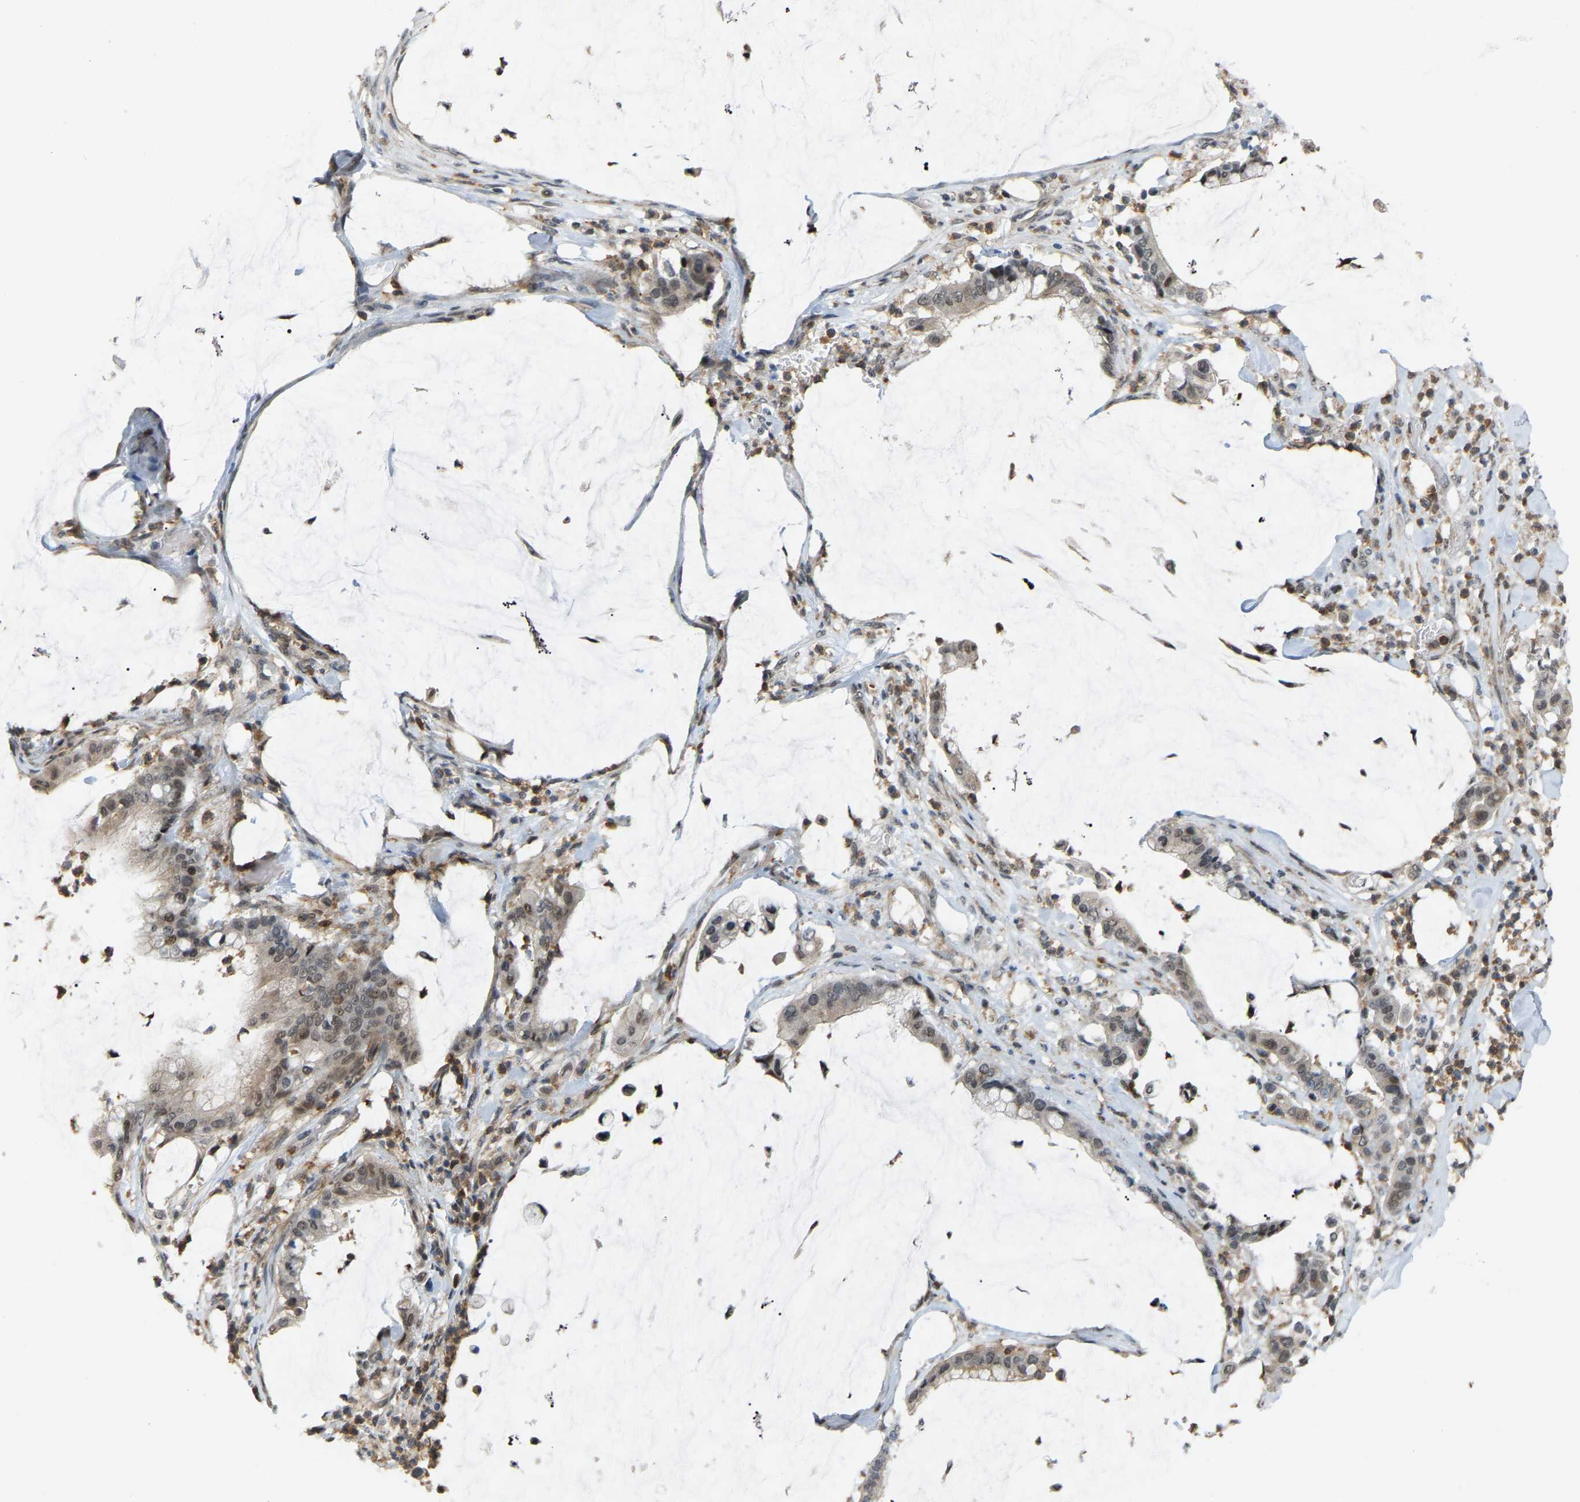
{"staining": {"intensity": "weak", "quantity": ">75%", "location": "cytoplasmic/membranous,nuclear"}, "tissue": "pancreatic cancer", "cell_type": "Tumor cells", "image_type": "cancer", "snomed": [{"axis": "morphology", "description": "Adenocarcinoma, NOS"}, {"axis": "topography", "description": "Pancreas"}], "caption": "Immunohistochemistry photomicrograph of adenocarcinoma (pancreatic) stained for a protein (brown), which reveals low levels of weak cytoplasmic/membranous and nuclear staining in approximately >75% of tumor cells.", "gene": "CROT", "patient": {"sex": "male", "age": 41}}